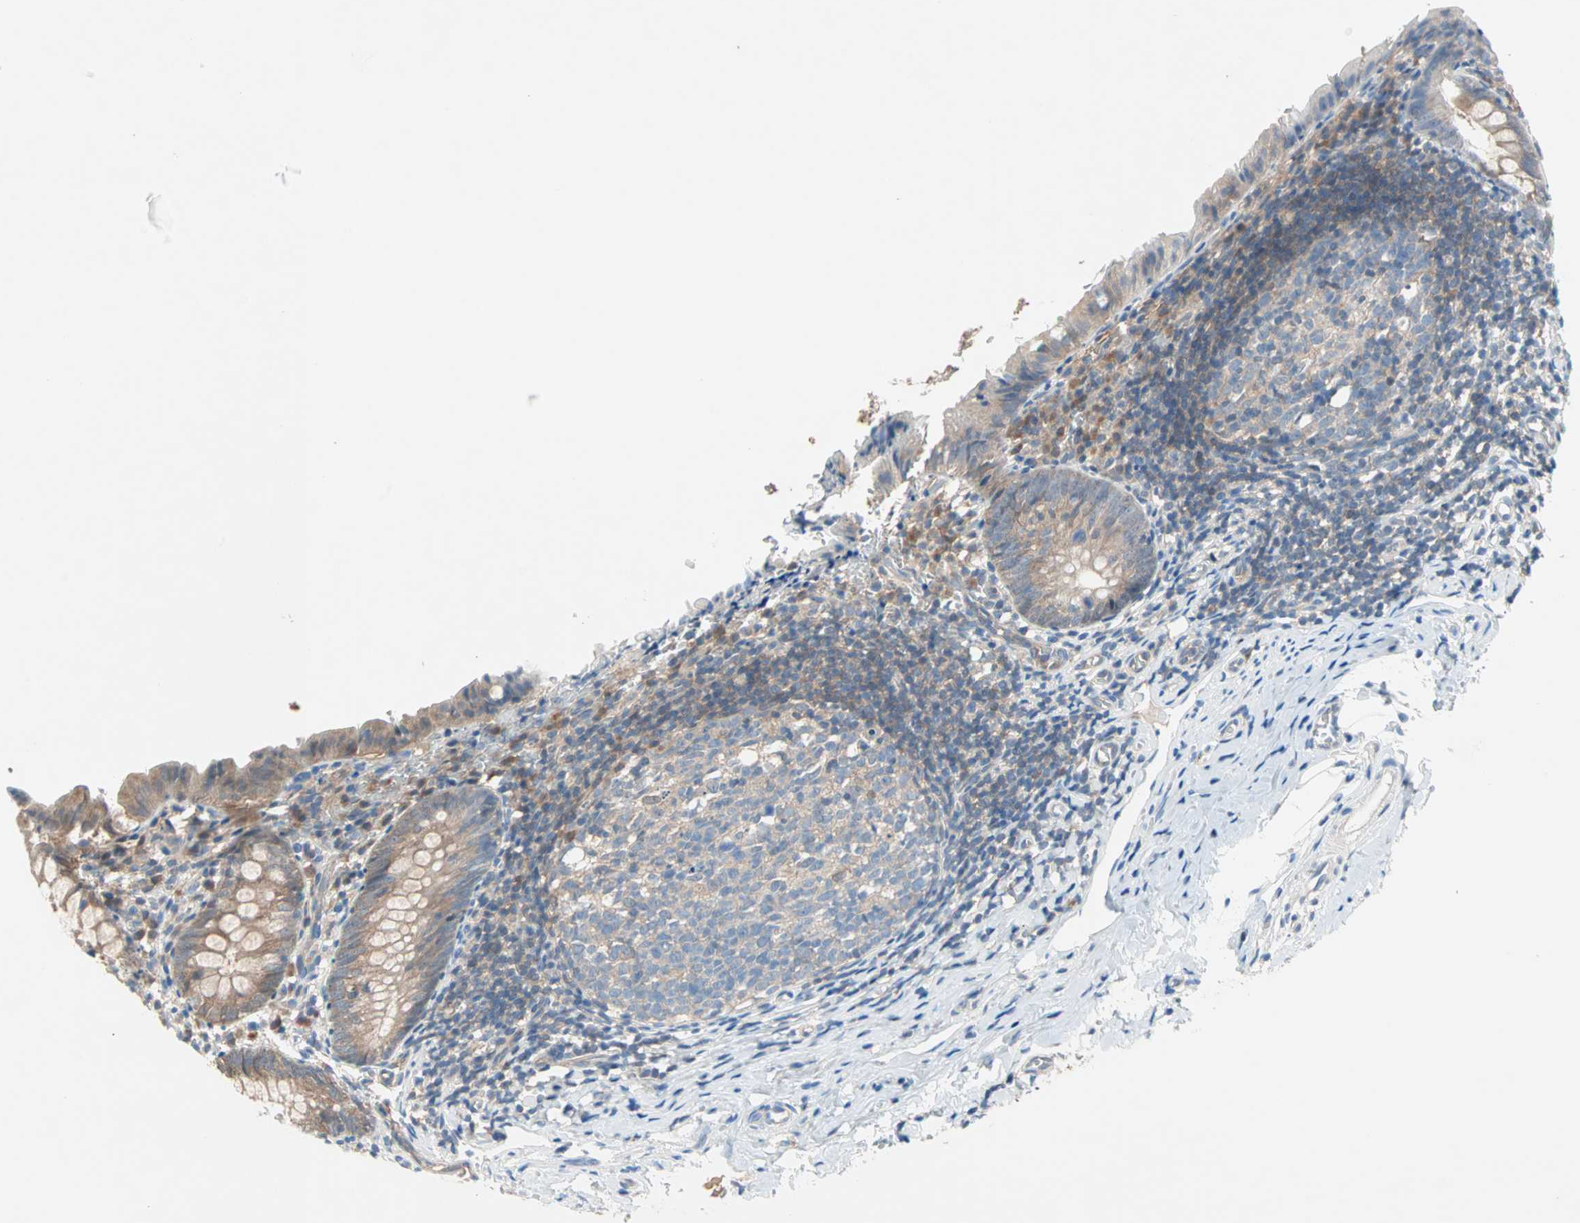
{"staining": {"intensity": "weak", "quantity": ">75%", "location": "cytoplasmic/membranous"}, "tissue": "appendix", "cell_type": "Glandular cells", "image_type": "normal", "snomed": [{"axis": "morphology", "description": "Normal tissue, NOS"}, {"axis": "topography", "description": "Appendix"}], "caption": "Appendix stained for a protein (brown) reveals weak cytoplasmic/membranous positive expression in about >75% of glandular cells.", "gene": "MPI", "patient": {"sex": "female", "age": 10}}